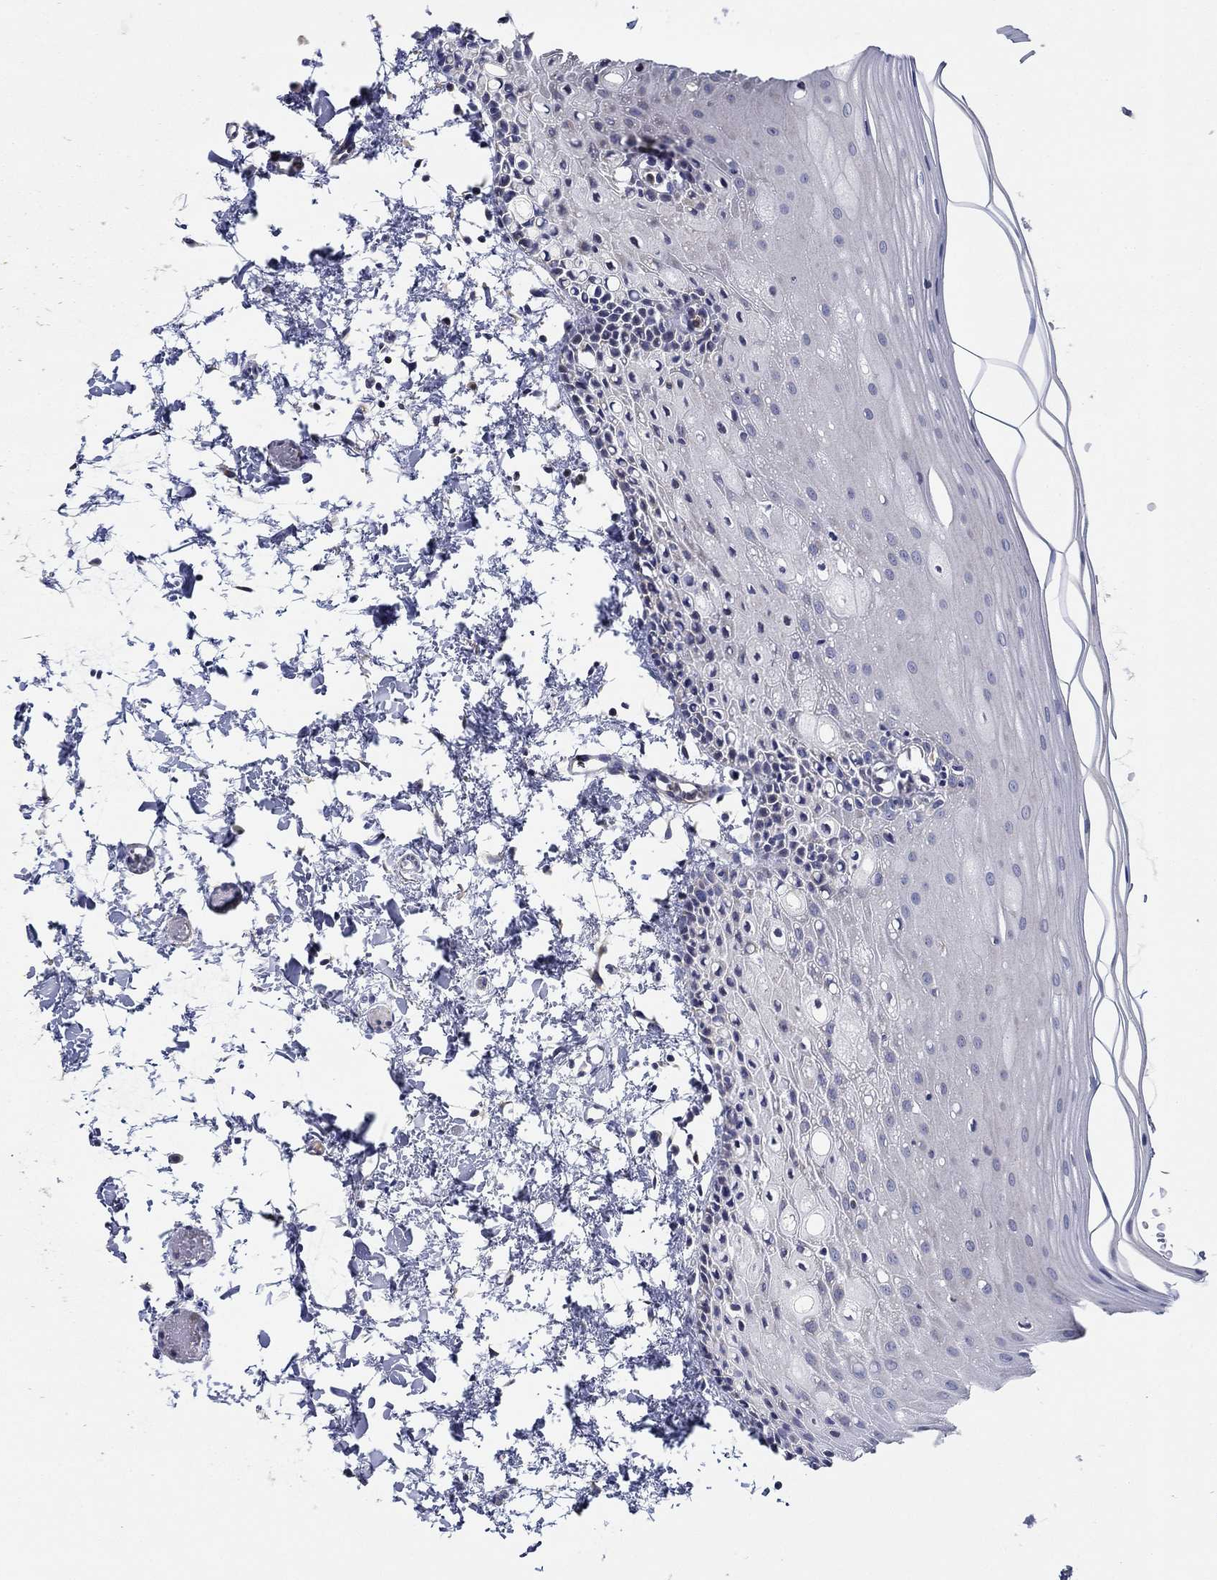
{"staining": {"intensity": "negative", "quantity": "none", "location": "none"}, "tissue": "oral mucosa", "cell_type": "Squamous epithelial cells", "image_type": "normal", "snomed": [{"axis": "morphology", "description": "Normal tissue, NOS"}, {"axis": "topography", "description": "Oral tissue"}], "caption": "A high-resolution histopathology image shows immunohistochemistry staining of normal oral mucosa, which reveals no significant expression in squamous epithelial cells. (Brightfield microscopy of DAB IHC at high magnification).", "gene": "CFAP61", "patient": {"sex": "male", "age": 81}}